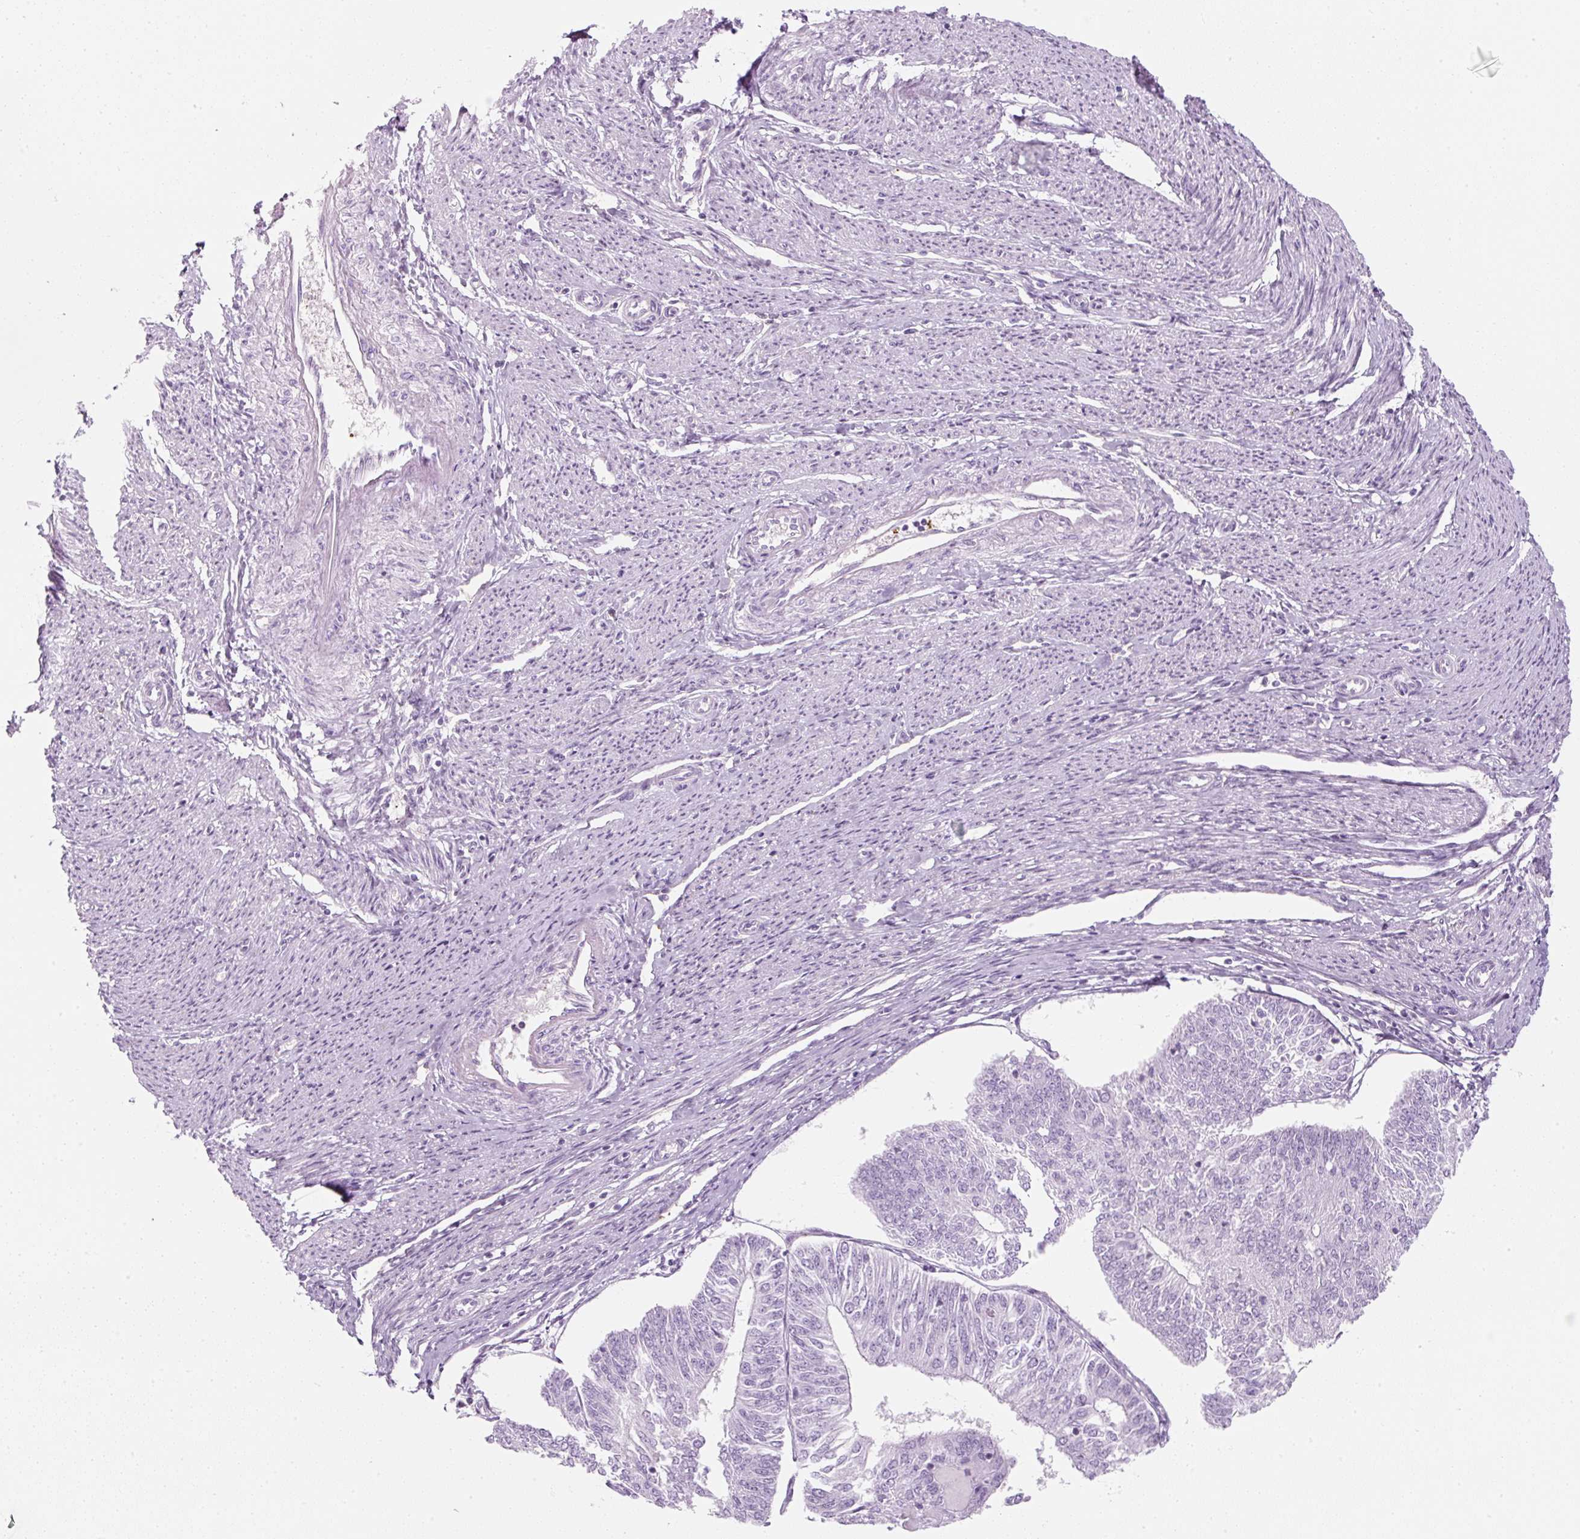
{"staining": {"intensity": "negative", "quantity": "none", "location": "none"}, "tissue": "endometrial cancer", "cell_type": "Tumor cells", "image_type": "cancer", "snomed": [{"axis": "morphology", "description": "Adenocarcinoma, NOS"}, {"axis": "topography", "description": "Endometrium"}], "caption": "The image exhibits no significant staining in tumor cells of endometrial cancer (adenocarcinoma). Nuclei are stained in blue.", "gene": "PF4V1", "patient": {"sex": "female", "age": 58}}